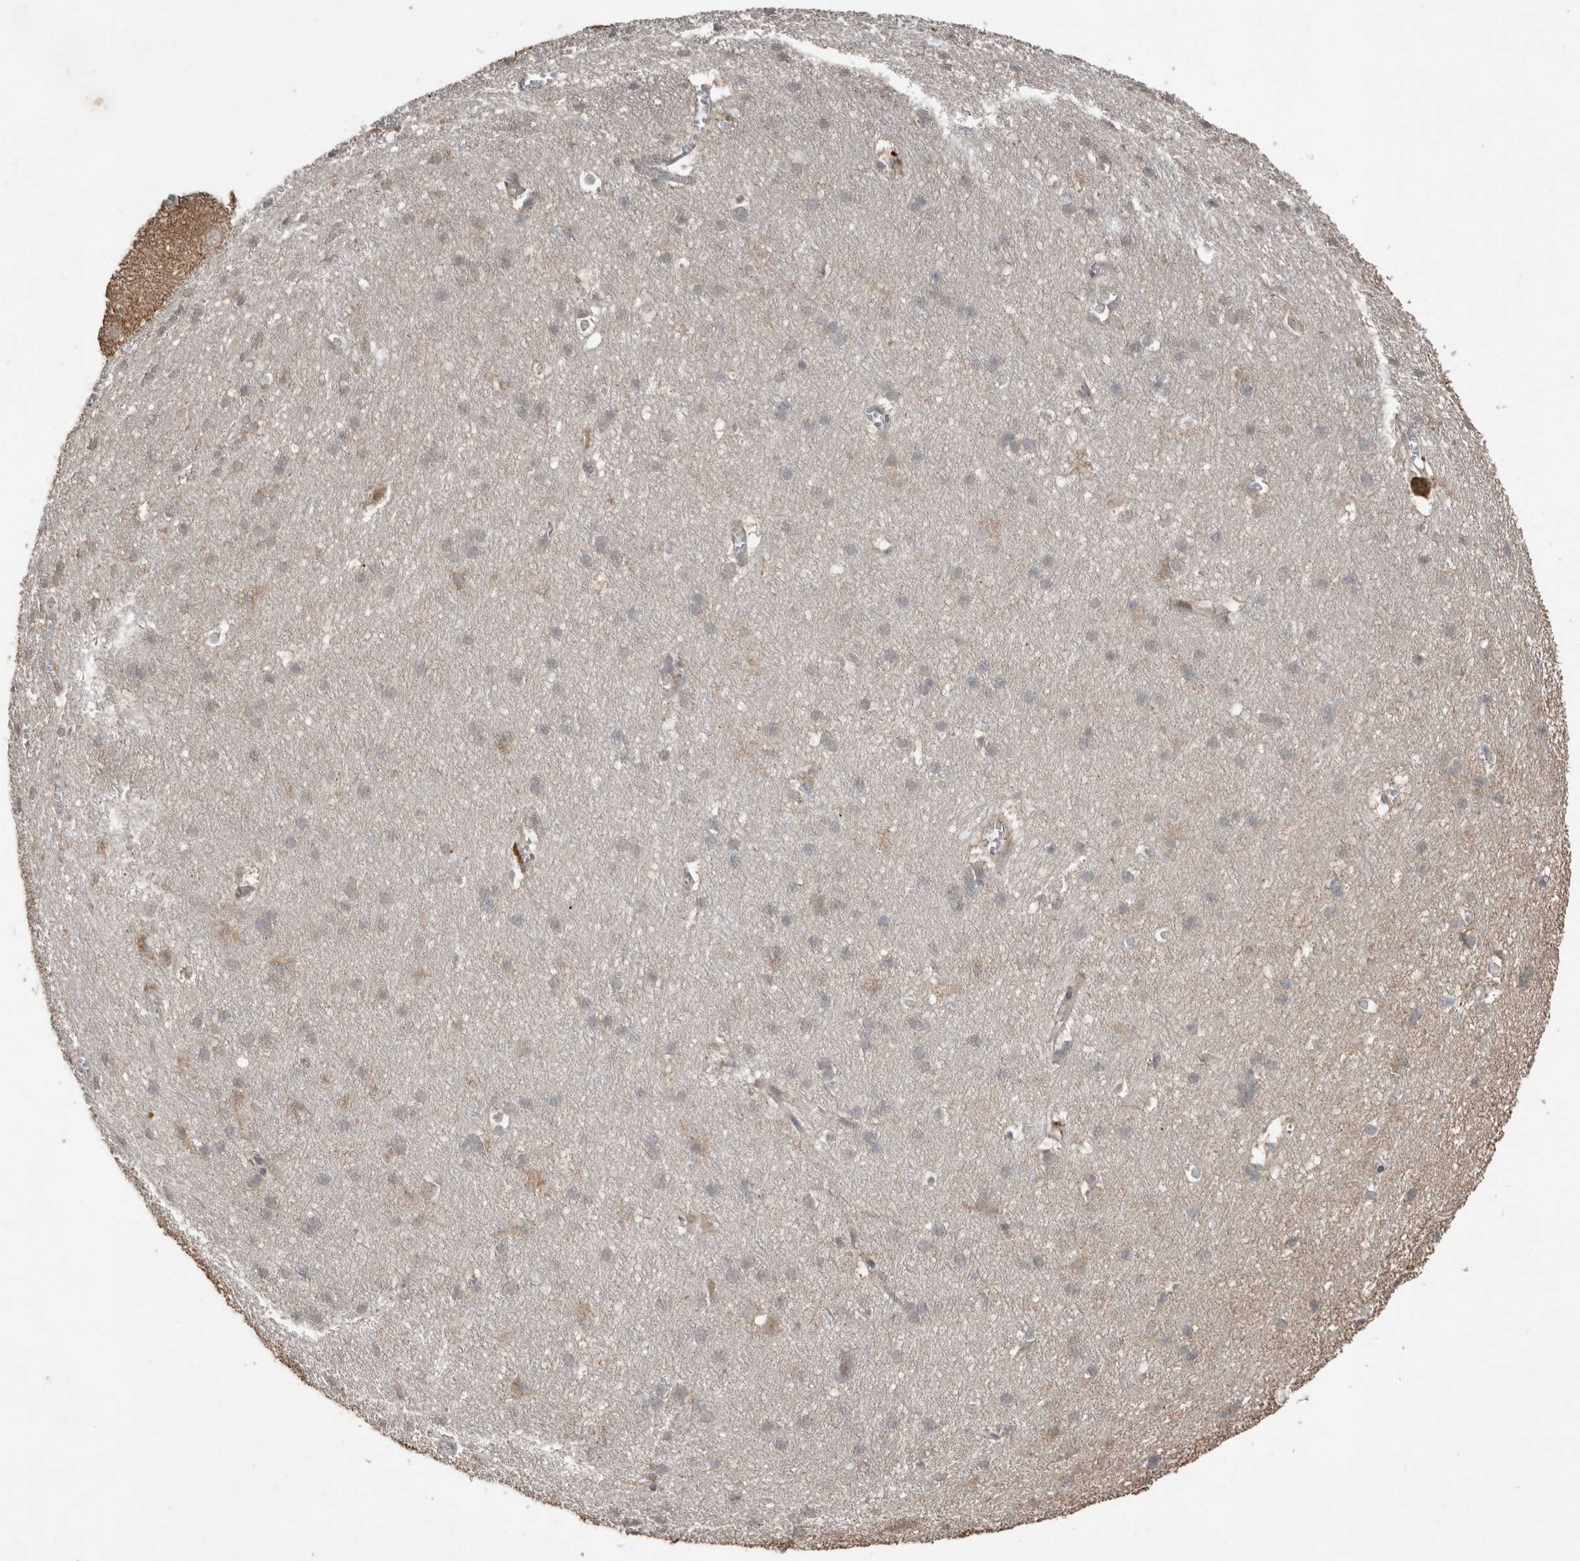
{"staining": {"intensity": "weak", "quantity": ">75%", "location": "cytoplasmic/membranous"}, "tissue": "cerebral cortex", "cell_type": "Endothelial cells", "image_type": "normal", "snomed": [{"axis": "morphology", "description": "Normal tissue, NOS"}, {"axis": "topography", "description": "Cerebral cortex"}], "caption": "This image displays normal cerebral cortex stained with IHC to label a protein in brown. The cytoplasmic/membranous of endothelial cells show weak positivity for the protein. Nuclei are counter-stained blue.", "gene": "SLC6A7", "patient": {"sex": "male", "age": 54}}